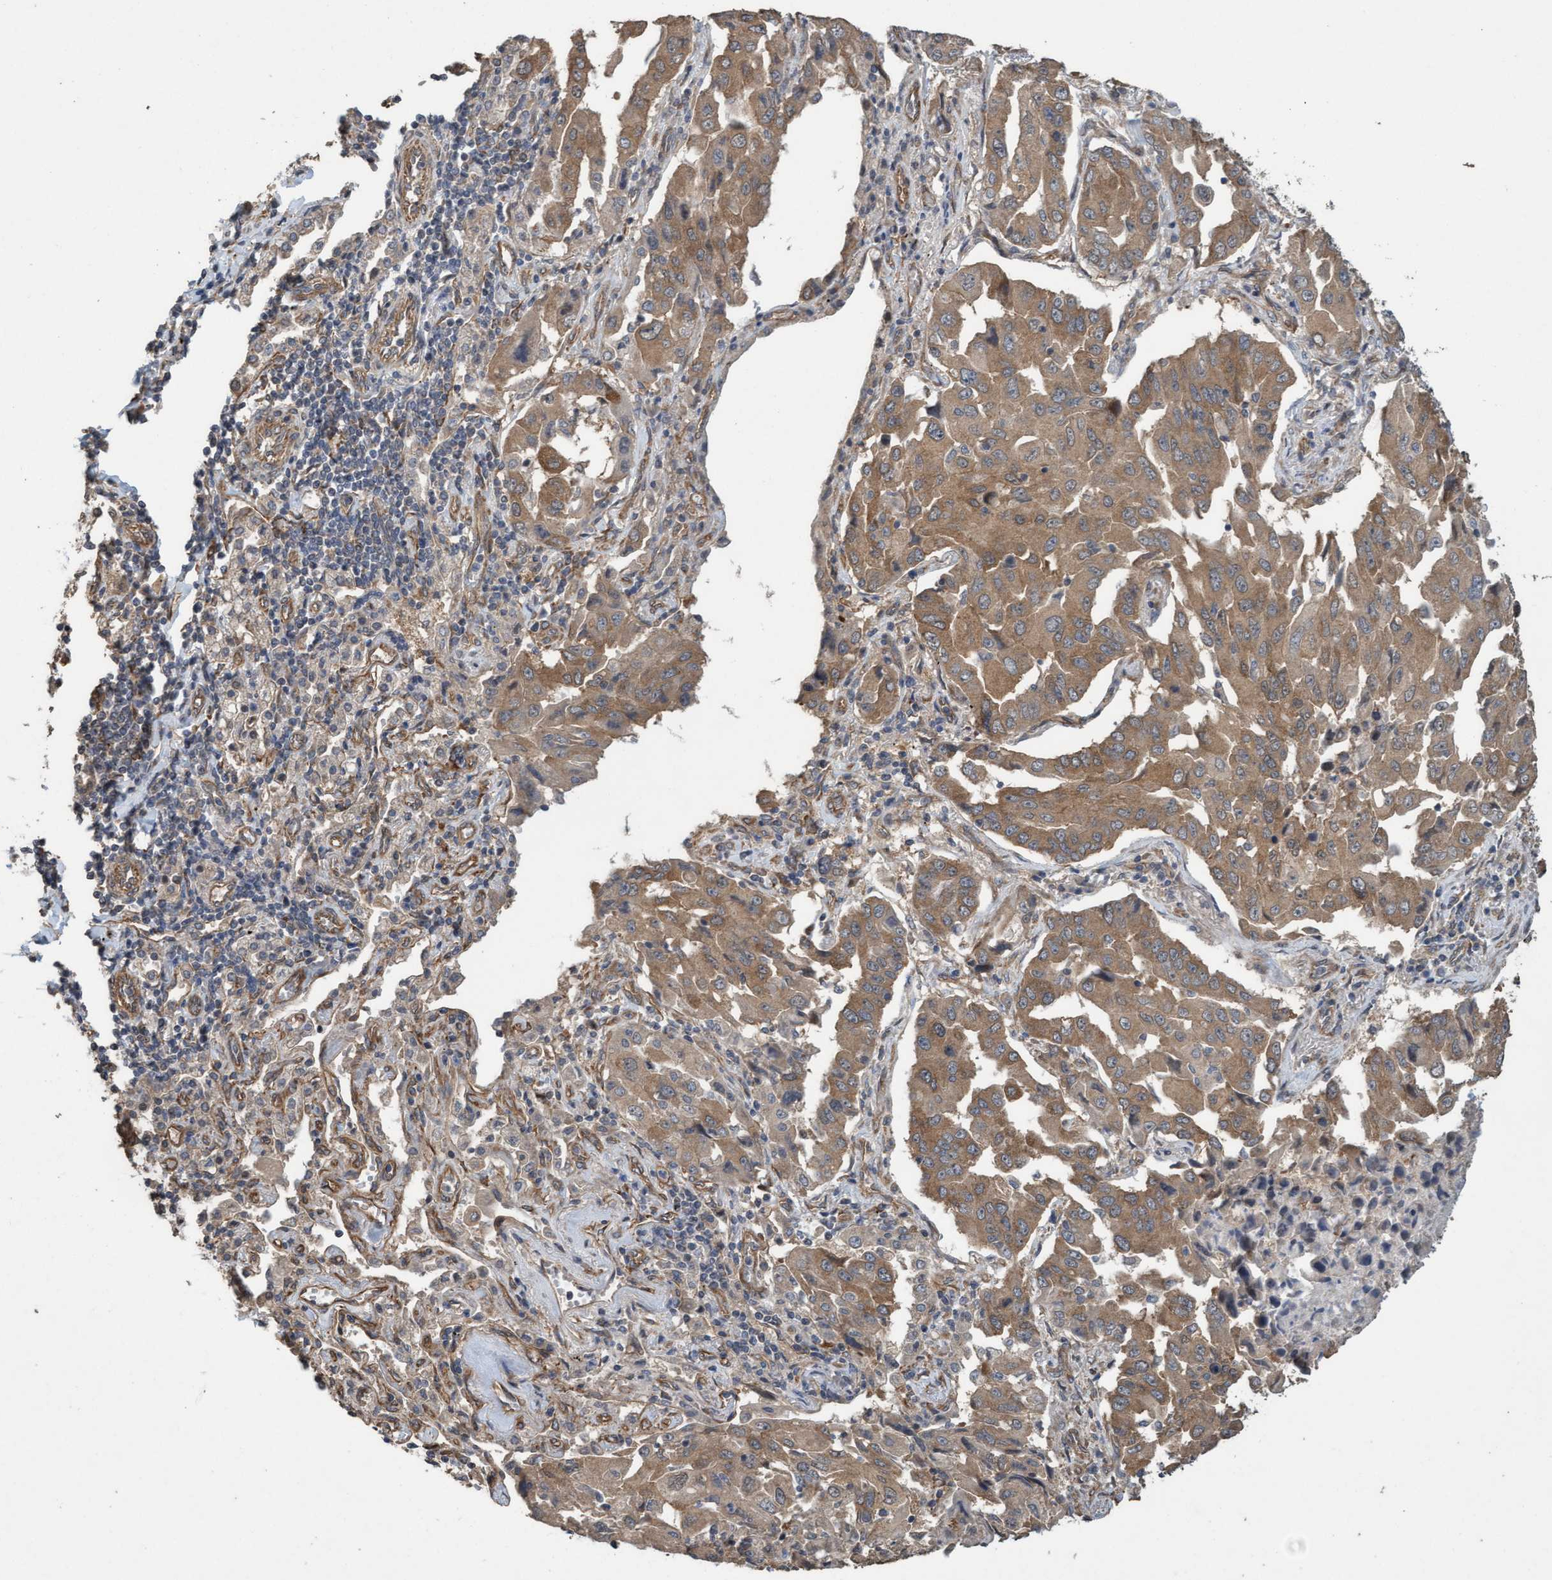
{"staining": {"intensity": "moderate", "quantity": ">75%", "location": "cytoplasmic/membranous"}, "tissue": "lung cancer", "cell_type": "Tumor cells", "image_type": "cancer", "snomed": [{"axis": "morphology", "description": "Adenocarcinoma, NOS"}, {"axis": "topography", "description": "Lung"}], "caption": "Tumor cells demonstrate medium levels of moderate cytoplasmic/membranous positivity in approximately >75% of cells in lung cancer (adenocarcinoma).", "gene": "CDC42EP4", "patient": {"sex": "female", "age": 65}}